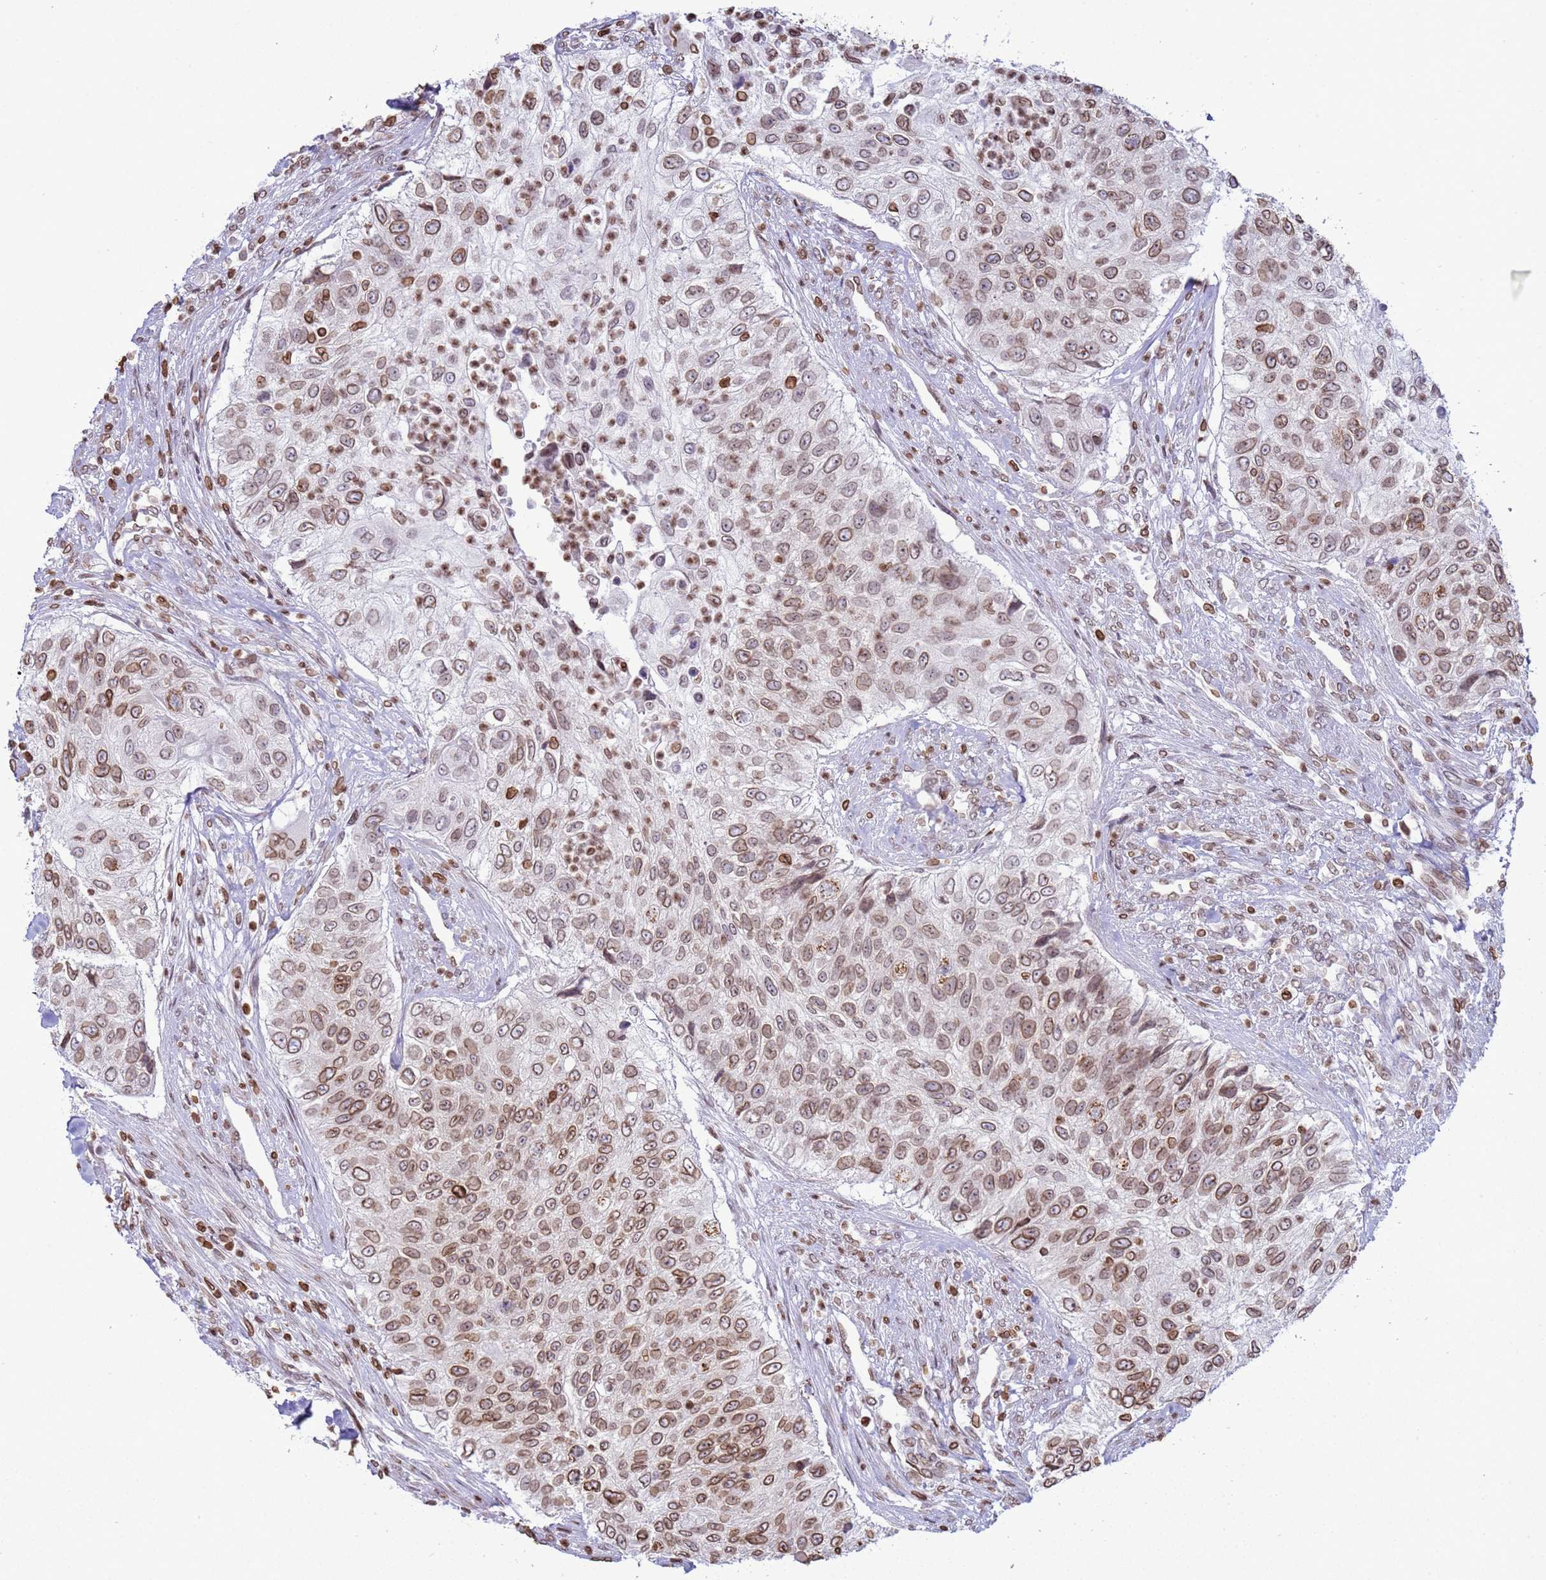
{"staining": {"intensity": "moderate", "quantity": ">75%", "location": "cytoplasmic/membranous,nuclear"}, "tissue": "urothelial cancer", "cell_type": "Tumor cells", "image_type": "cancer", "snomed": [{"axis": "morphology", "description": "Urothelial carcinoma, High grade"}, {"axis": "topography", "description": "Urinary bladder"}], "caption": "The immunohistochemical stain highlights moderate cytoplasmic/membranous and nuclear staining in tumor cells of high-grade urothelial carcinoma tissue. (Stains: DAB in brown, nuclei in blue, Microscopy: brightfield microscopy at high magnification).", "gene": "DHX37", "patient": {"sex": "female", "age": 60}}